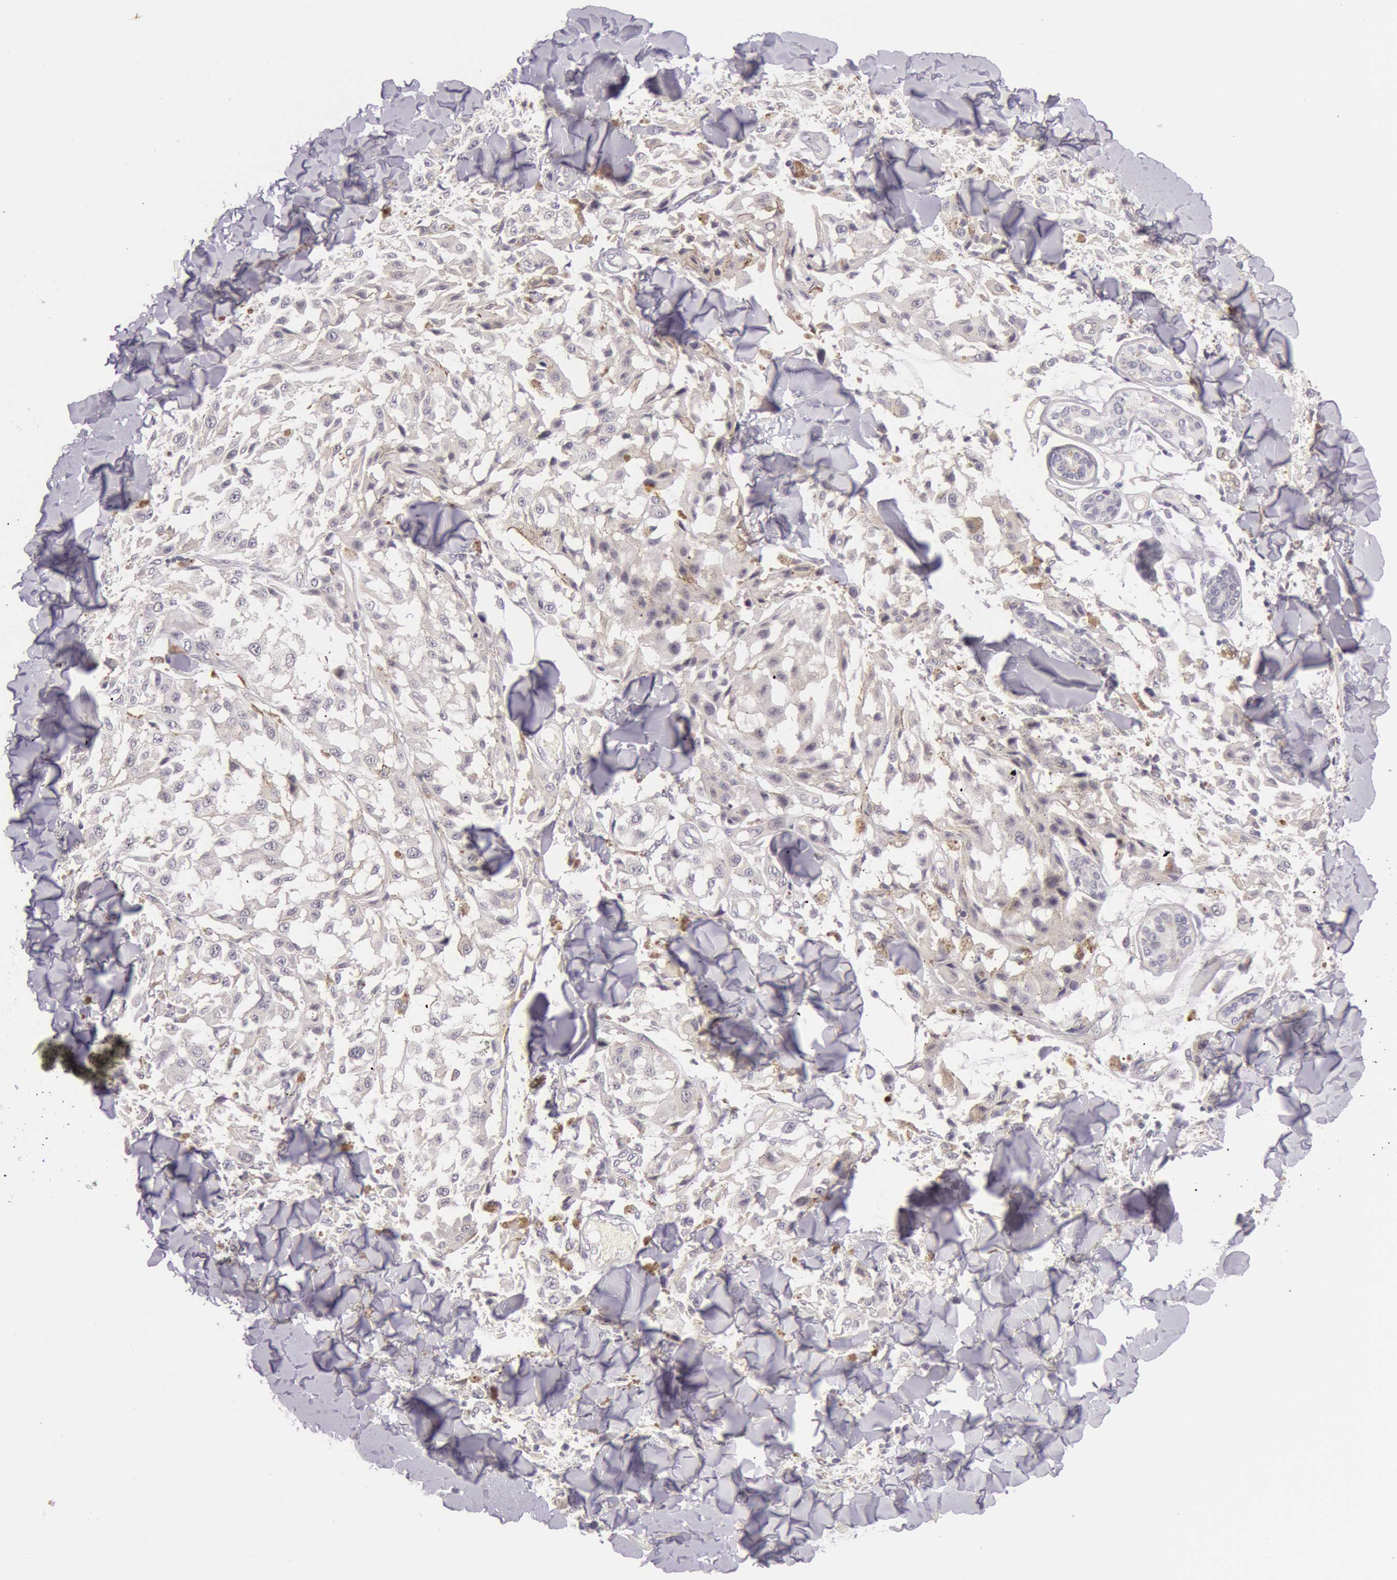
{"staining": {"intensity": "negative", "quantity": "none", "location": "none"}, "tissue": "melanoma", "cell_type": "Tumor cells", "image_type": "cancer", "snomed": [{"axis": "morphology", "description": "Malignant melanoma, NOS"}, {"axis": "topography", "description": "Skin"}], "caption": "DAB immunohistochemical staining of melanoma shows no significant positivity in tumor cells. (Immunohistochemistry (ihc), brightfield microscopy, high magnification).", "gene": "RBMY1F", "patient": {"sex": "female", "age": 64}}